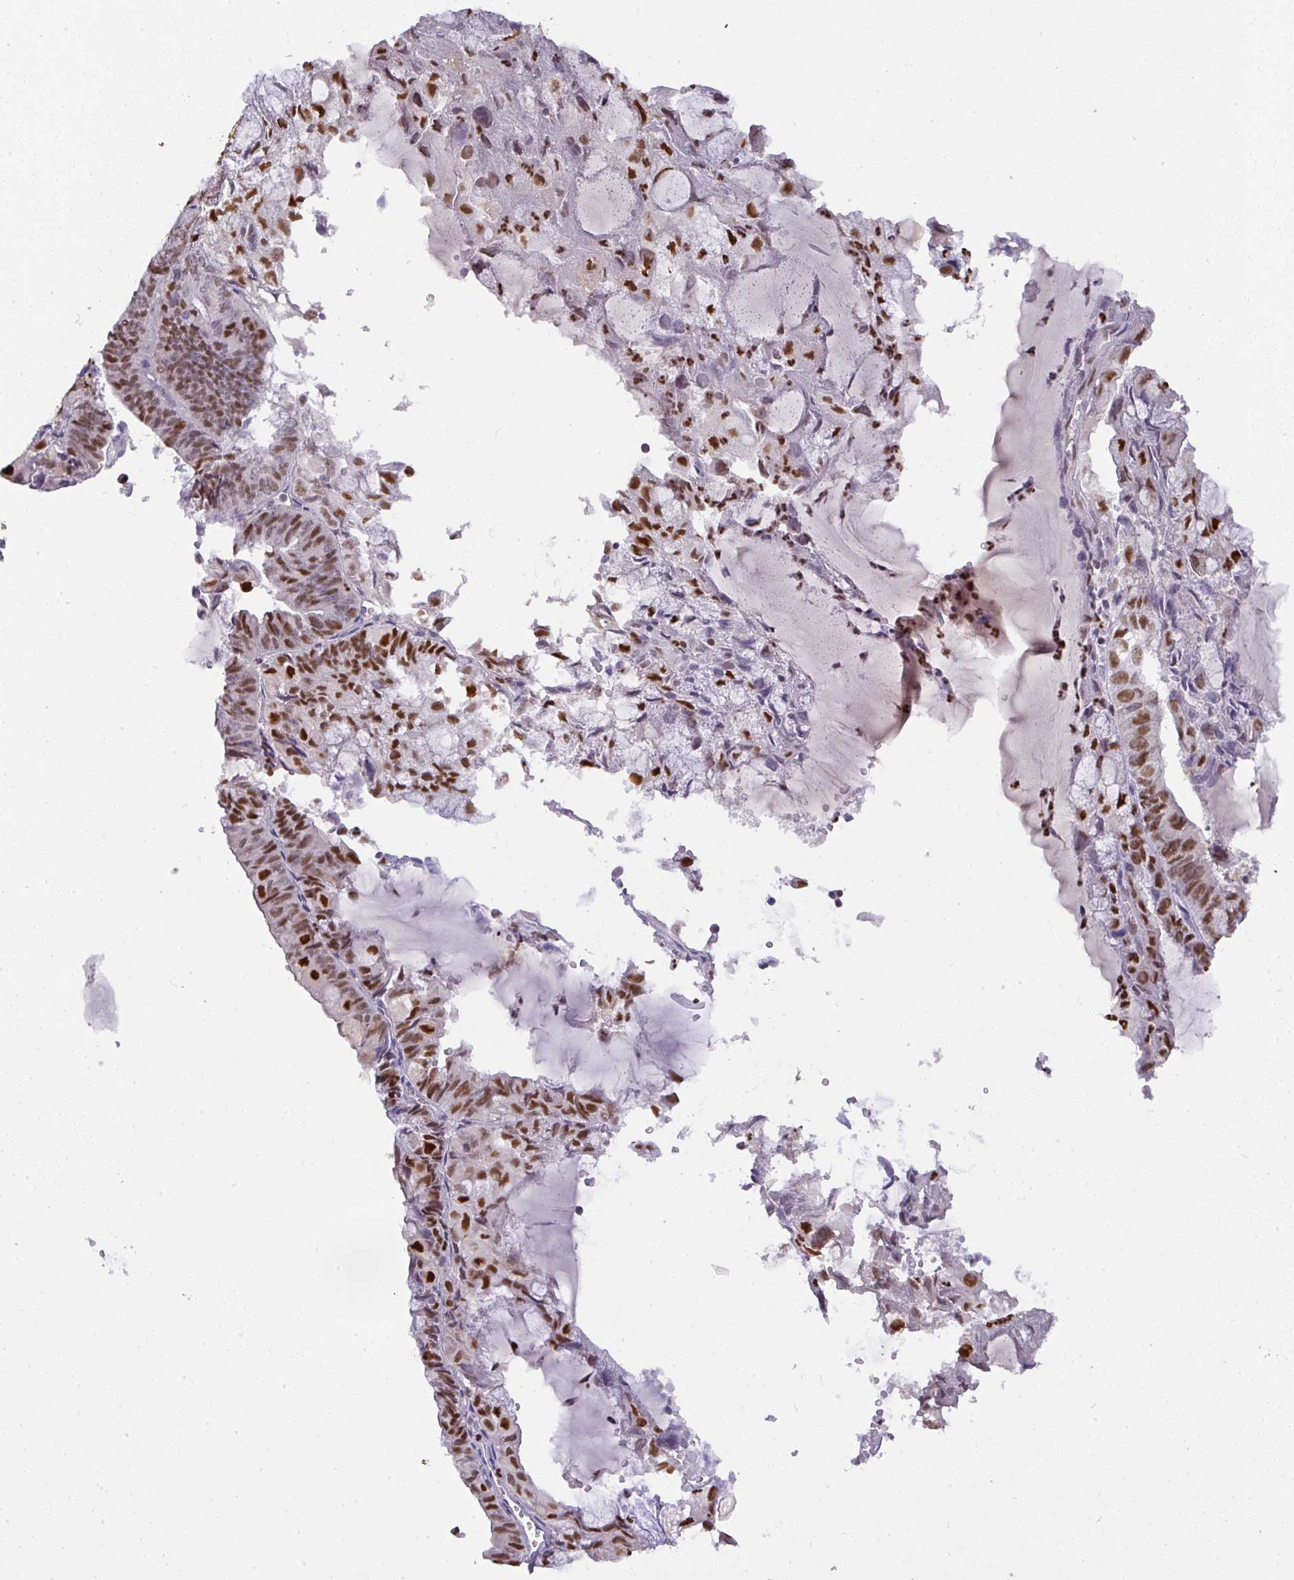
{"staining": {"intensity": "moderate", "quantity": ">75%", "location": "nuclear"}, "tissue": "endometrial cancer", "cell_type": "Tumor cells", "image_type": "cancer", "snomed": [{"axis": "morphology", "description": "Adenocarcinoma, NOS"}, {"axis": "topography", "description": "Endometrium"}], "caption": "Immunohistochemistry photomicrograph of human adenocarcinoma (endometrial) stained for a protein (brown), which shows medium levels of moderate nuclear positivity in approximately >75% of tumor cells.", "gene": "BBX", "patient": {"sex": "female", "age": 81}}